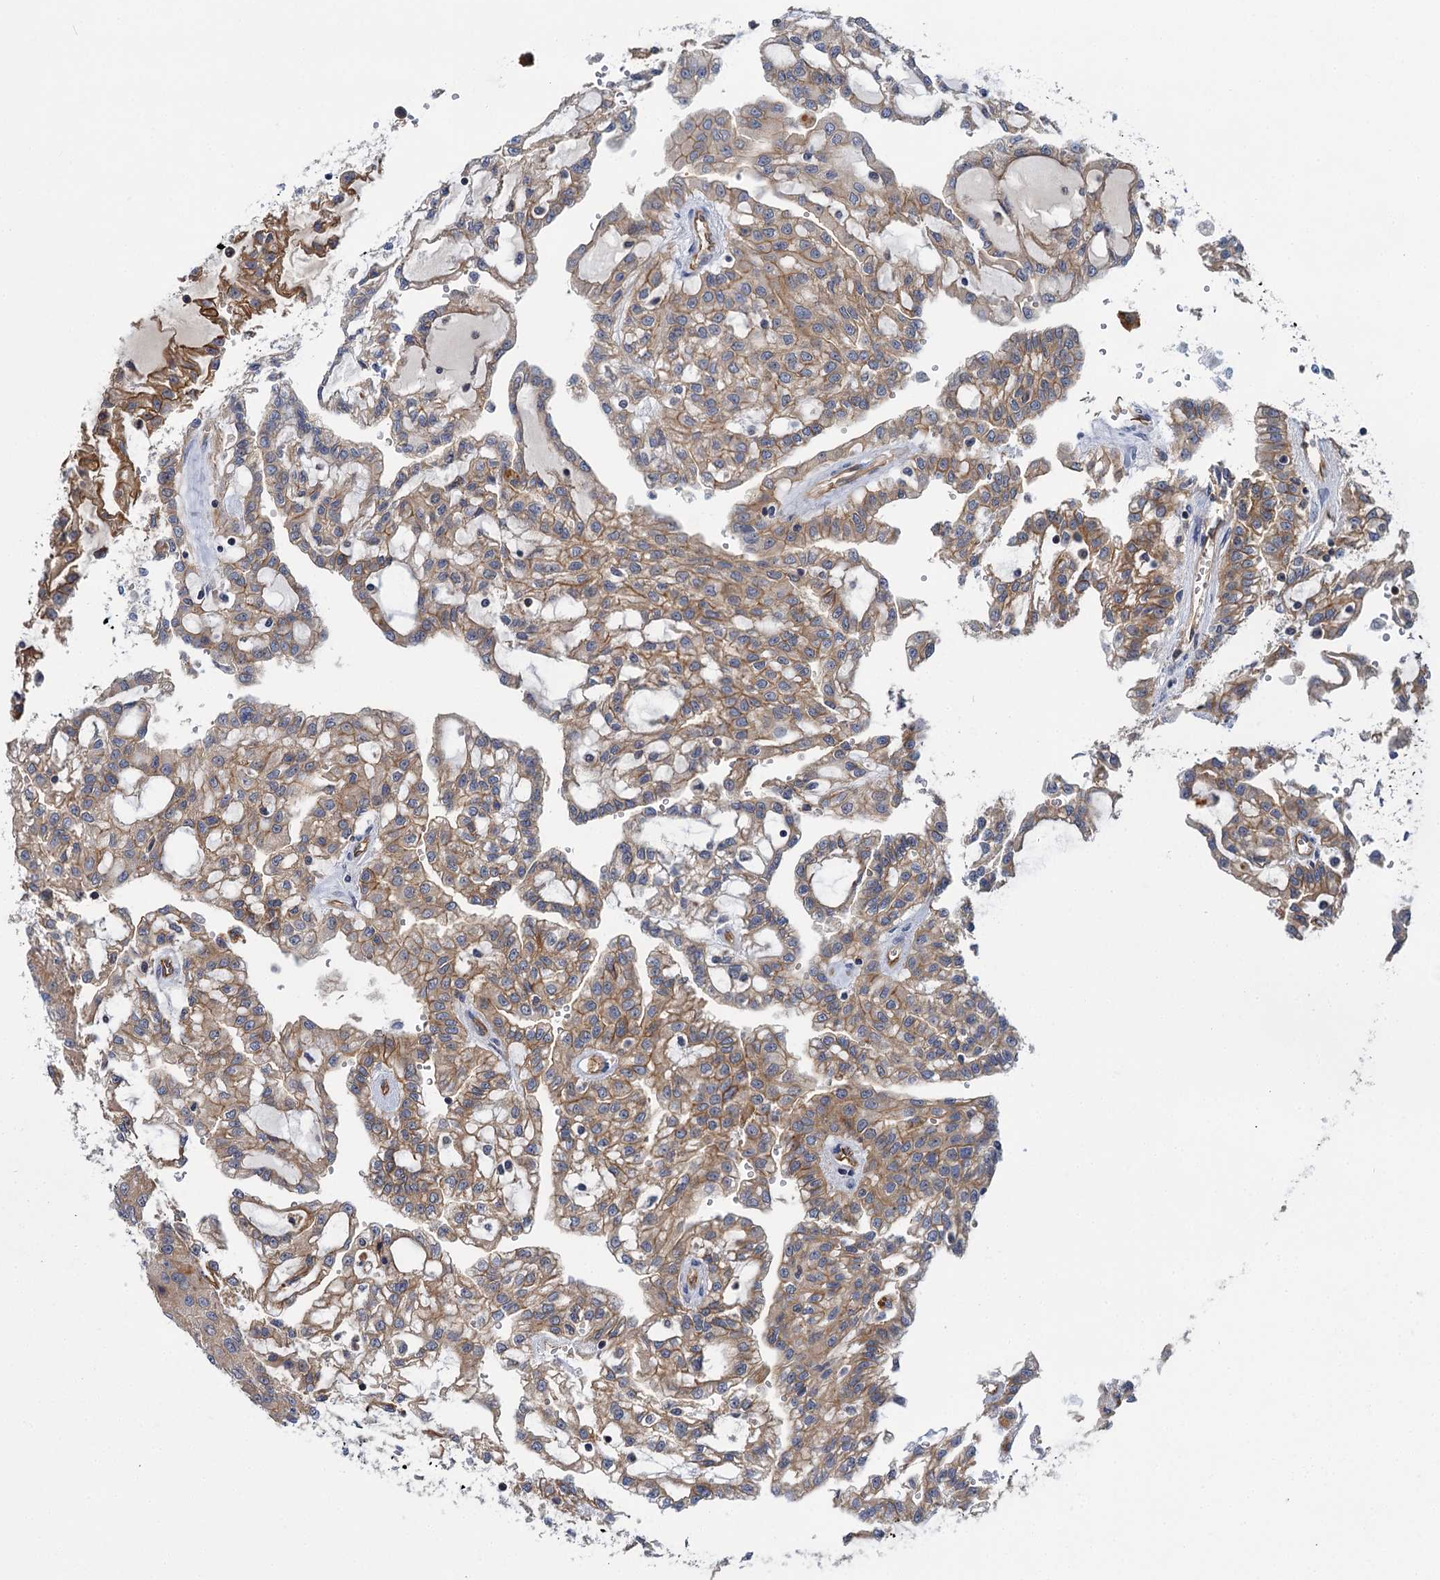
{"staining": {"intensity": "moderate", "quantity": ">75%", "location": "cytoplasmic/membranous"}, "tissue": "renal cancer", "cell_type": "Tumor cells", "image_type": "cancer", "snomed": [{"axis": "morphology", "description": "Adenocarcinoma, NOS"}, {"axis": "topography", "description": "Kidney"}], "caption": "Brown immunohistochemical staining in human renal adenocarcinoma demonstrates moderate cytoplasmic/membranous positivity in approximately >75% of tumor cells.", "gene": "ABLIM1", "patient": {"sex": "male", "age": 63}}